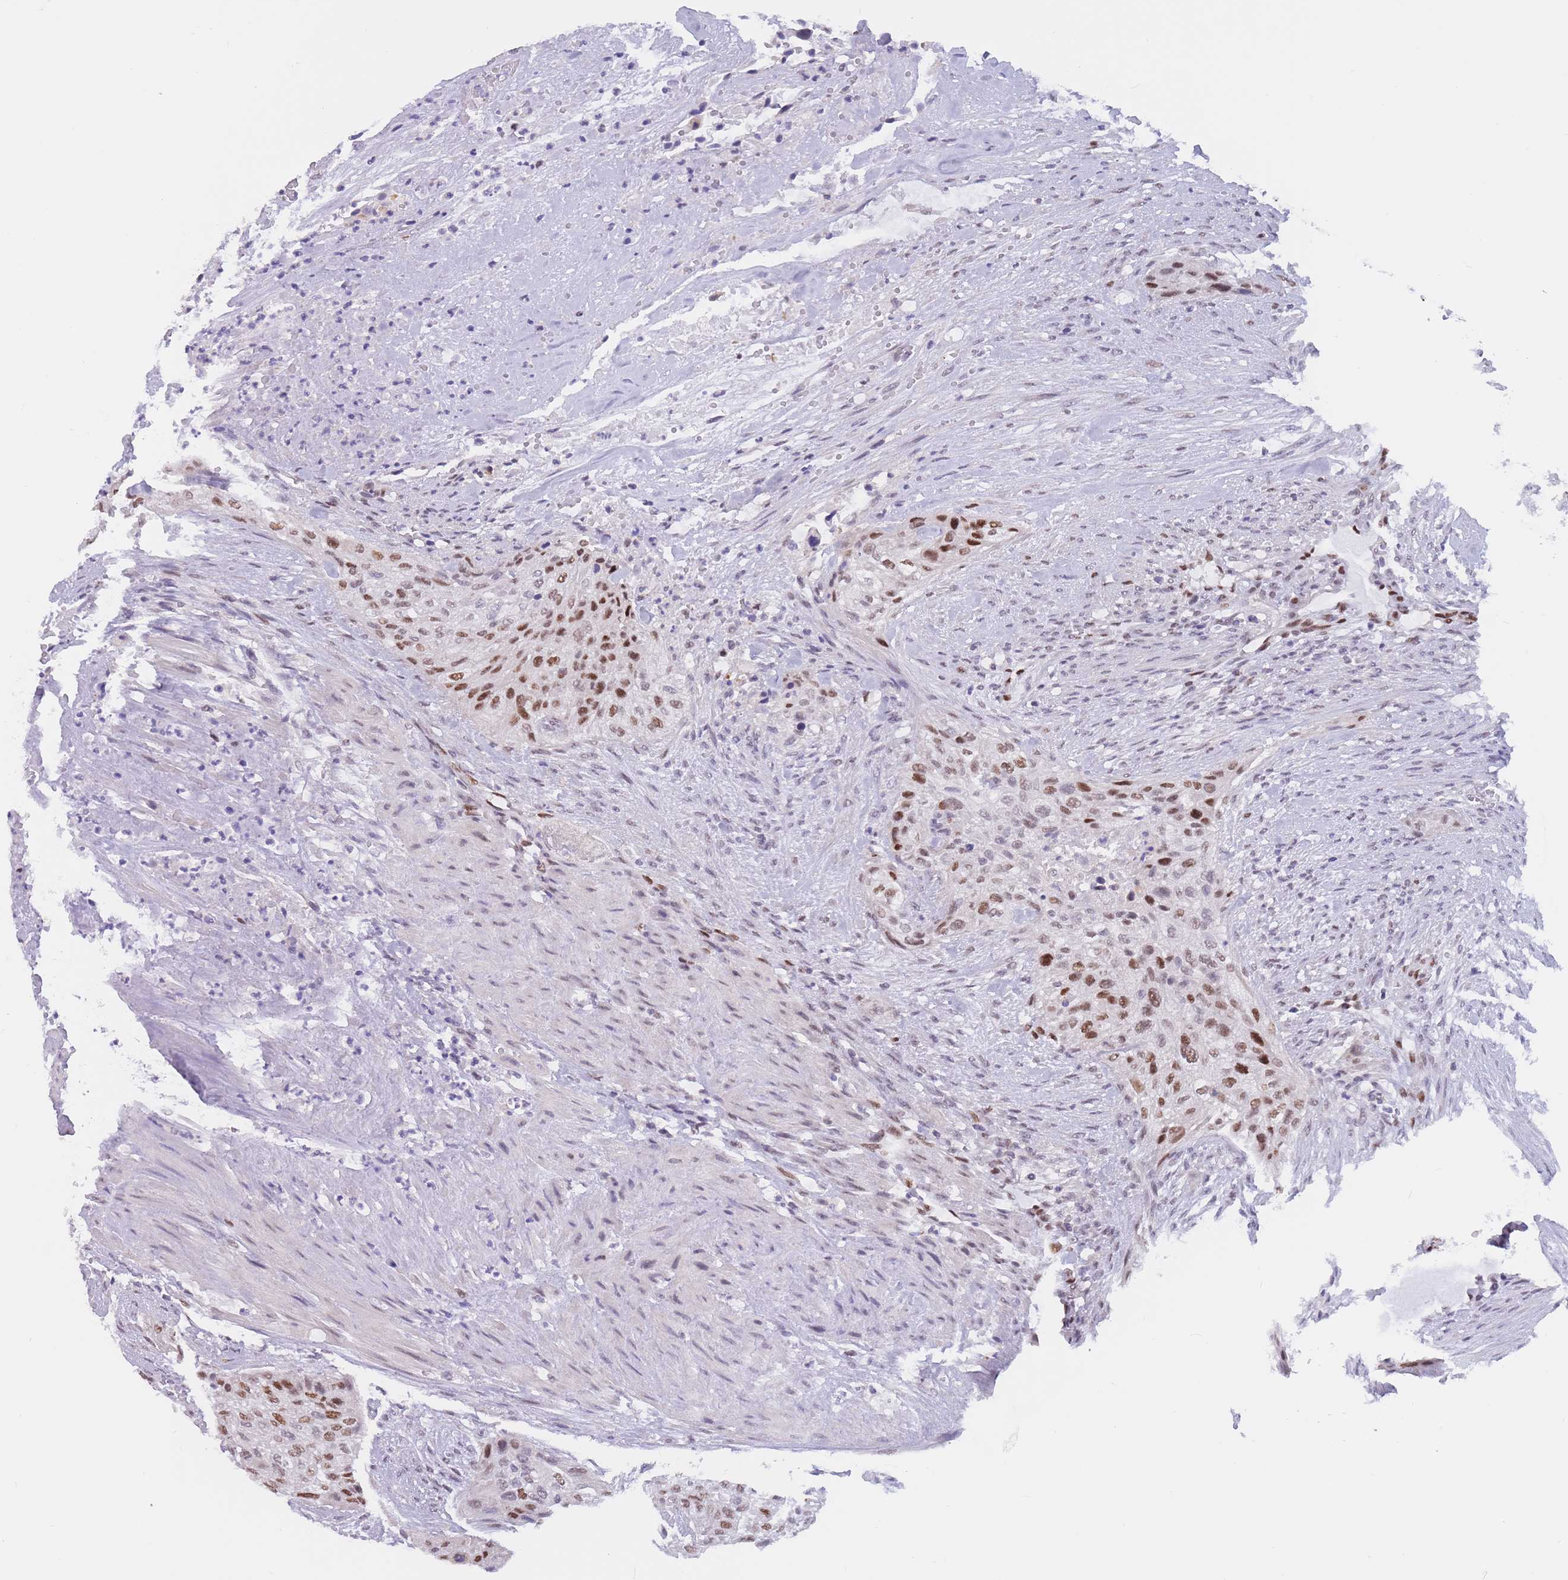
{"staining": {"intensity": "strong", "quantity": "25%-75%", "location": "nuclear"}, "tissue": "urothelial cancer", "cell_type": "Tumor cells", "image_type": "cancer", "snomed": [{"axis": "morphology", "description": "Urothelial carcinoma, High grade"}, {"axis": "topography", "description": "Urinary bladder"}], "caption": "High-grade urothelial carcinoma stained with a brown dye exhibits strong nuclear positive positivity in about 25%-75% of tumor cells.", "gene": "NASP", "patient": {"sex": "male", "age": 35}}